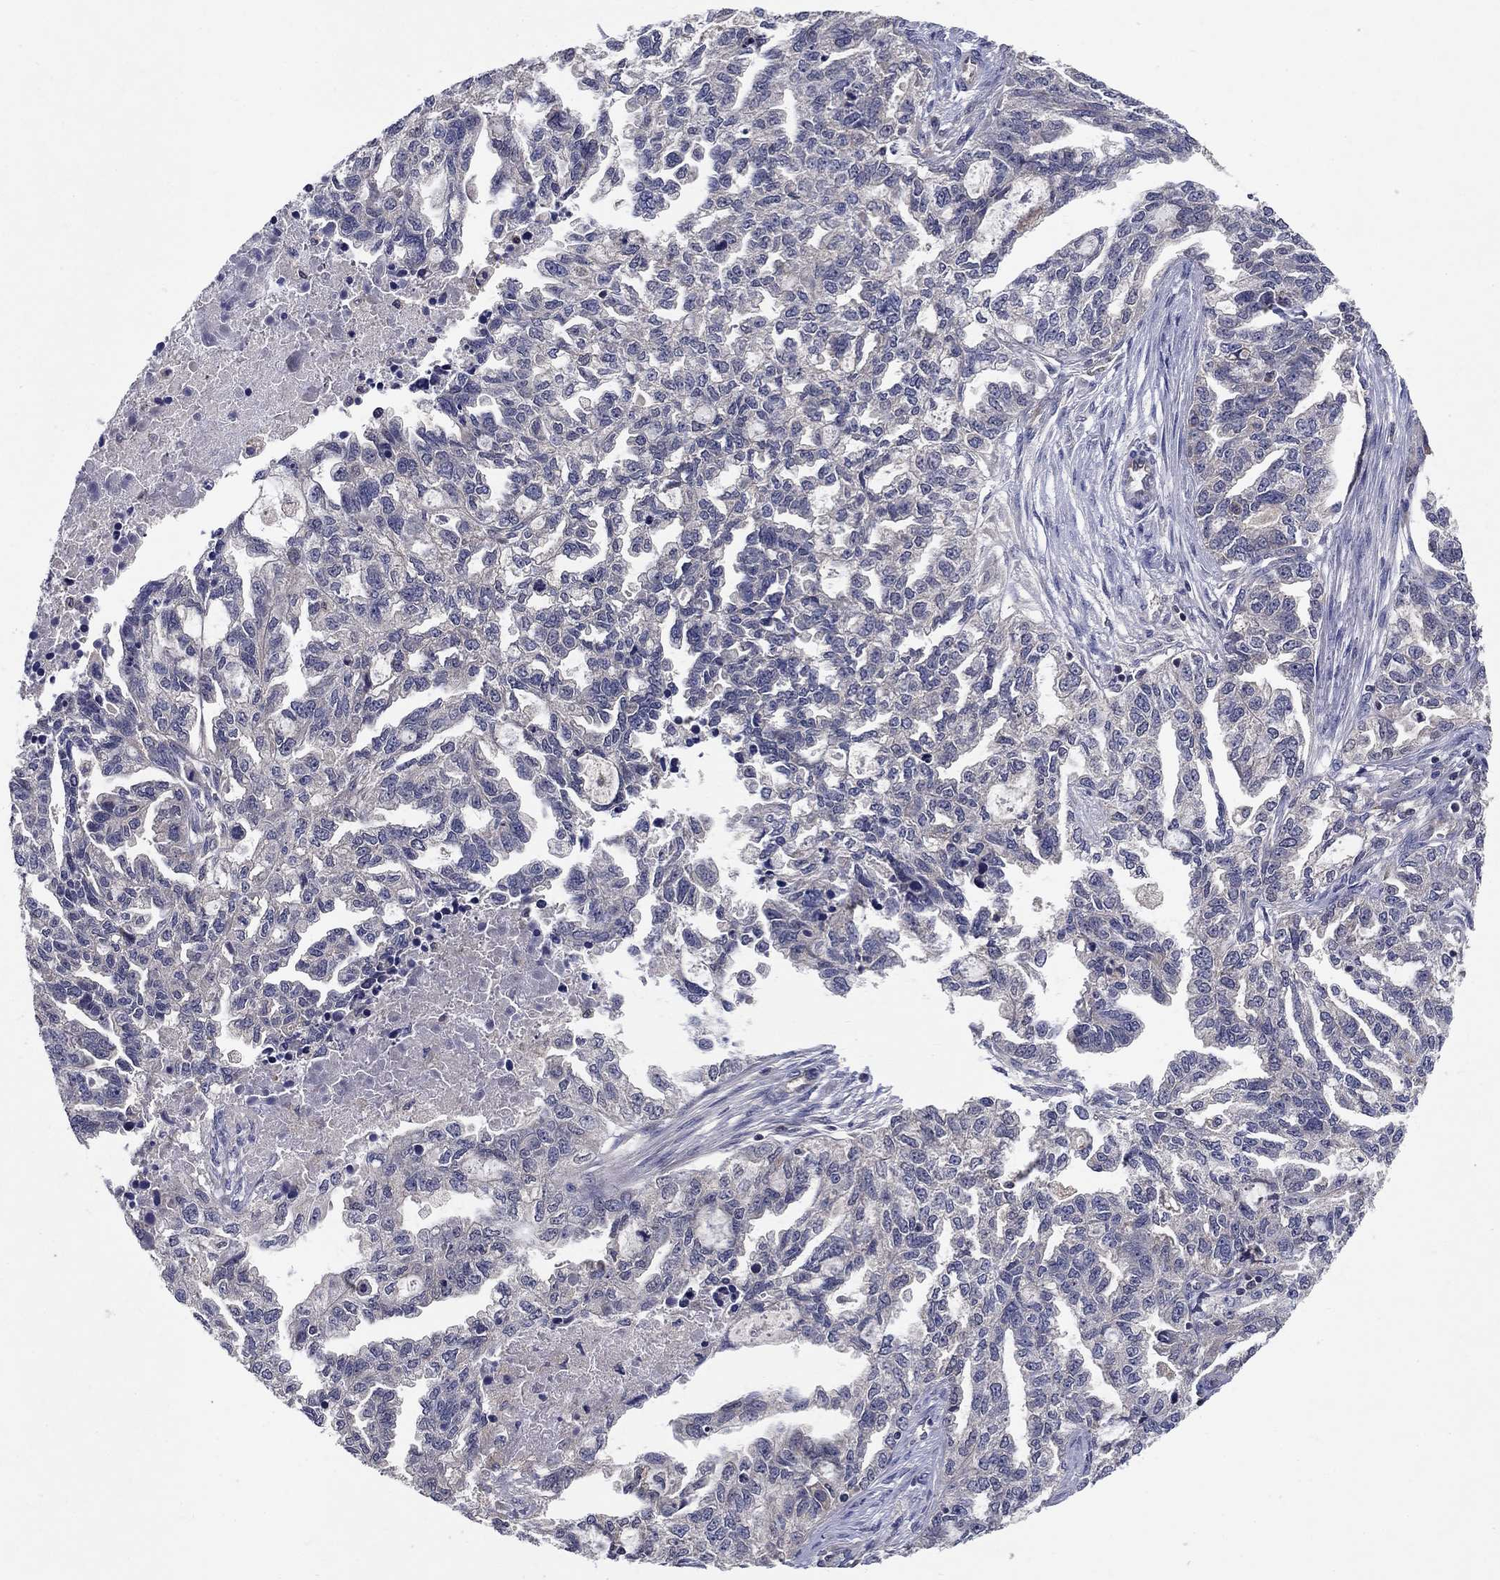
{"staining": {"intensity": "negative", "quantity": "none", "location": "none"}, "tissue": "ovarian cancer", "cell_type": "Tumor cells", "image_type": "cancer", "snomed": [{"axis": "morphology", "description": "Cystadenocarcinoma, serous, NOS"}, {"axis": "topography", "description": "Ovary"}], "caption": "Ovarian cancer (serous cystadenocarcinoma) was stained to show a protein in brown. There is no significant positivity in tumor cells. (Brightfield microscopy of DAB (3,3'-diaminobenzidine) immunohistochemistry (IHC) at high magnification).", "gene": "GLTP", "patient": {"sex": "female", "age": 51}}